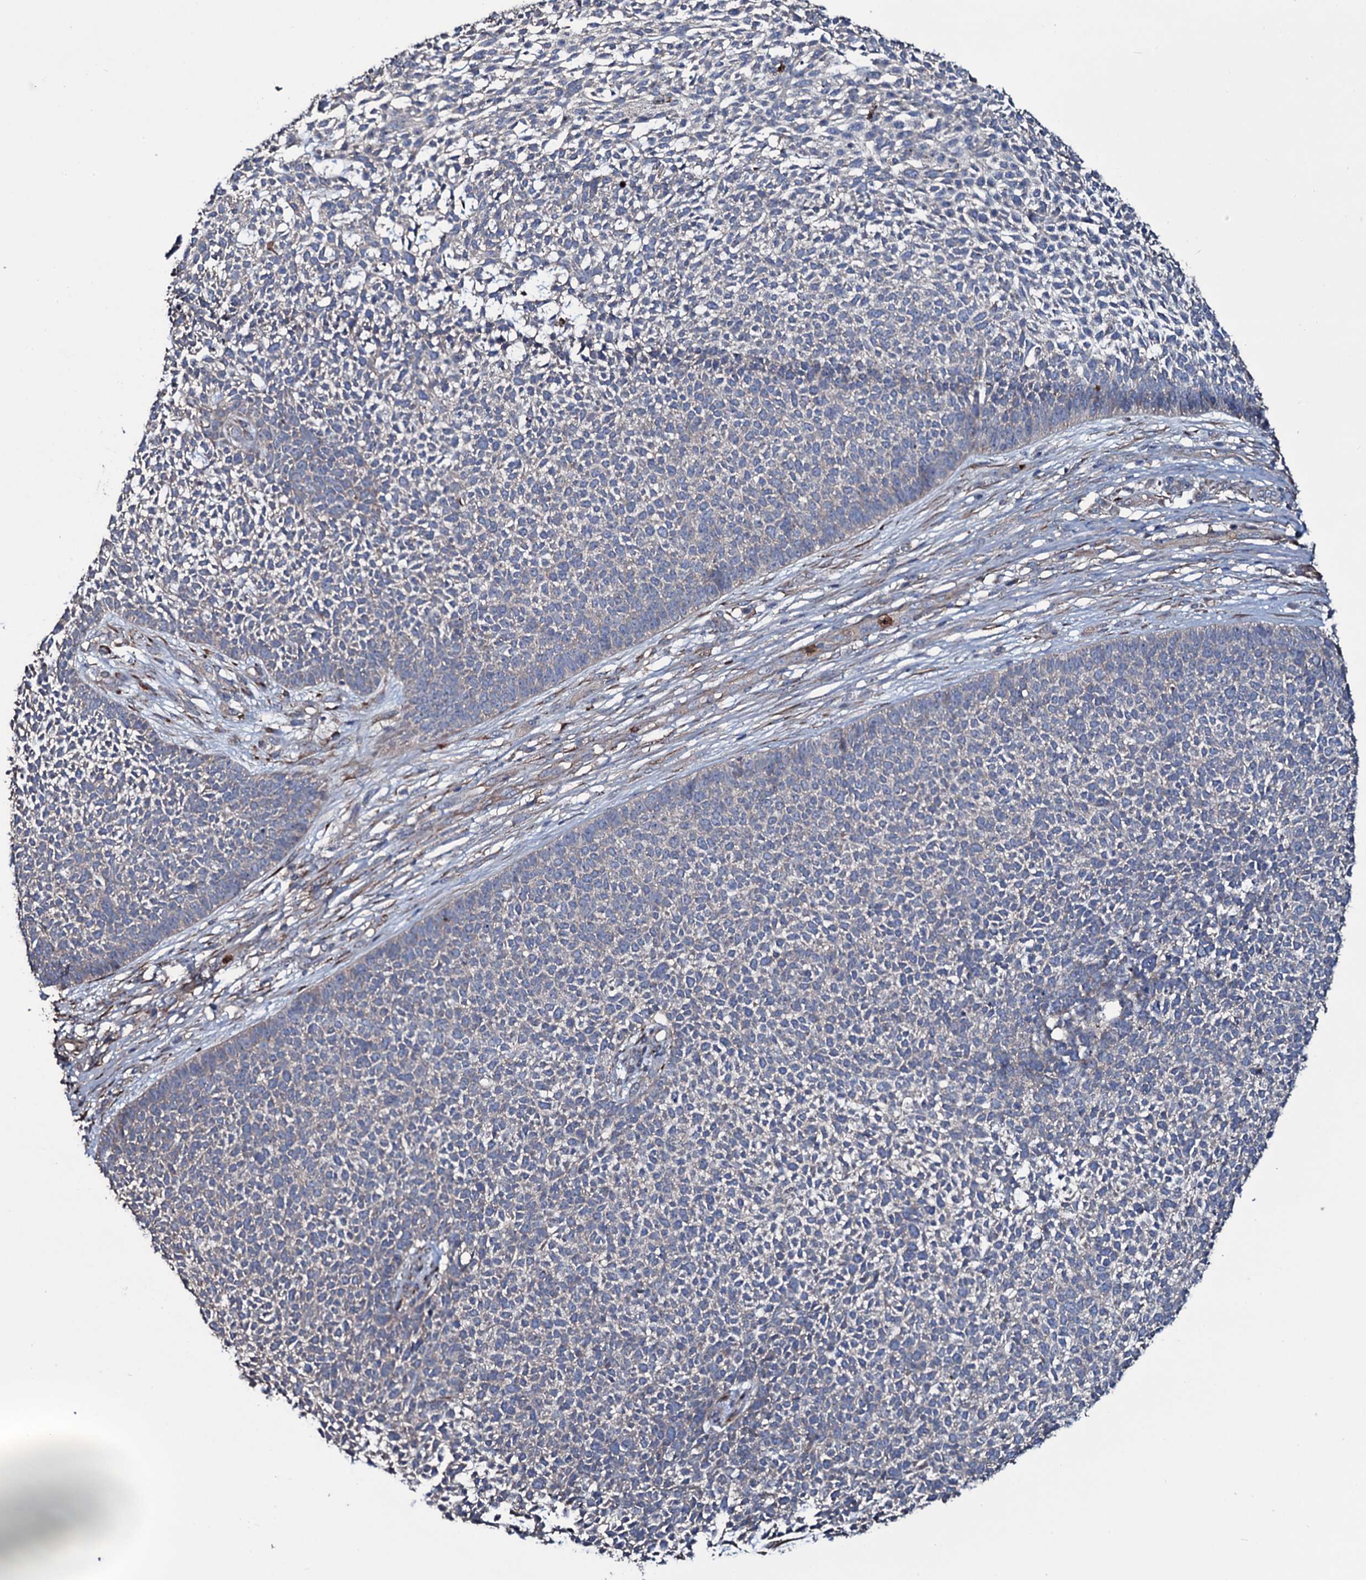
{"staining": {"intensity": "weak", "quantity": "25%-75%", "location": "cytoplasmic/membranous"}, "tissue": "skin cancer", "cell_type": "Tumor cells", "image_type": "cancer", "snomed": [{"axis": "morphology", "description": "Basal cell carcinoma"}, {"axis": "topography", "description": "Skin"}], "caption": "A micrograph showing weak cytoplasmic/membranous expression in approximately 25%-75% of tumor cells in basal cell carcinoma (skin), as visualized by brown immunohistochemical staining.", "gene": "WIPF3", "patient": {"sex": "female", "age": 84}}